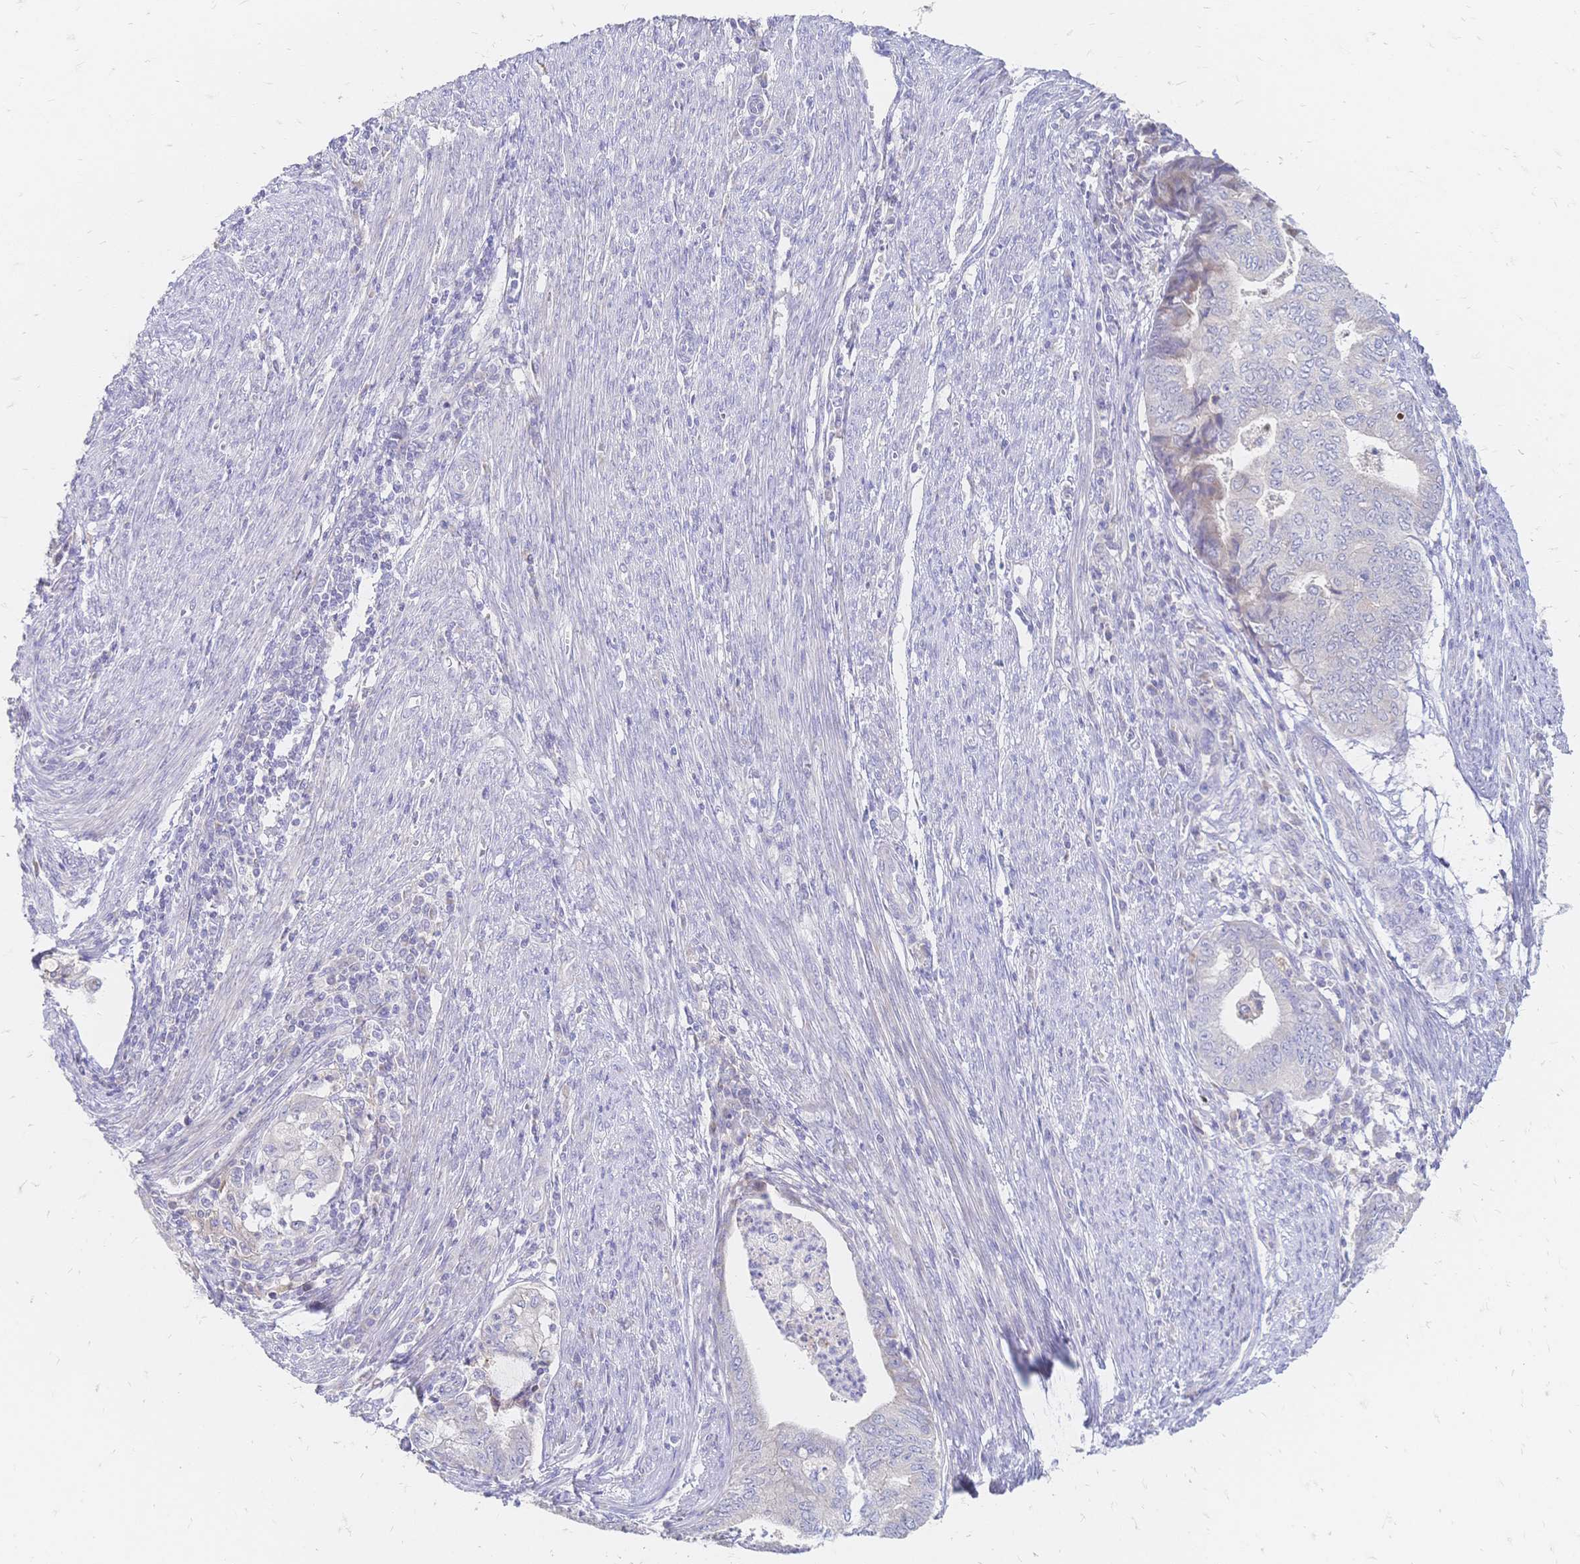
{"staining": {"intensity": "negative", "quantity": "none", "location": "none"}, "tissue": "endometrial cancer", "cell_type": "Tumor cells", "image_type": "cancer", "snomed": [{"axis": "morphology", "description": "Adenocarcinoma, NOS"}, {"axis": "topography", "description": "Endometrium"}], "caption": "High power microscopy histopathology image of an immunohistochemistry (IHC) photomicrograph of endometrial cancer (adenocarcinoma), revealing no significant staining in tumor cells.", "gene": "VWC2L", "patient": {"sex": "female", "age": 79}}